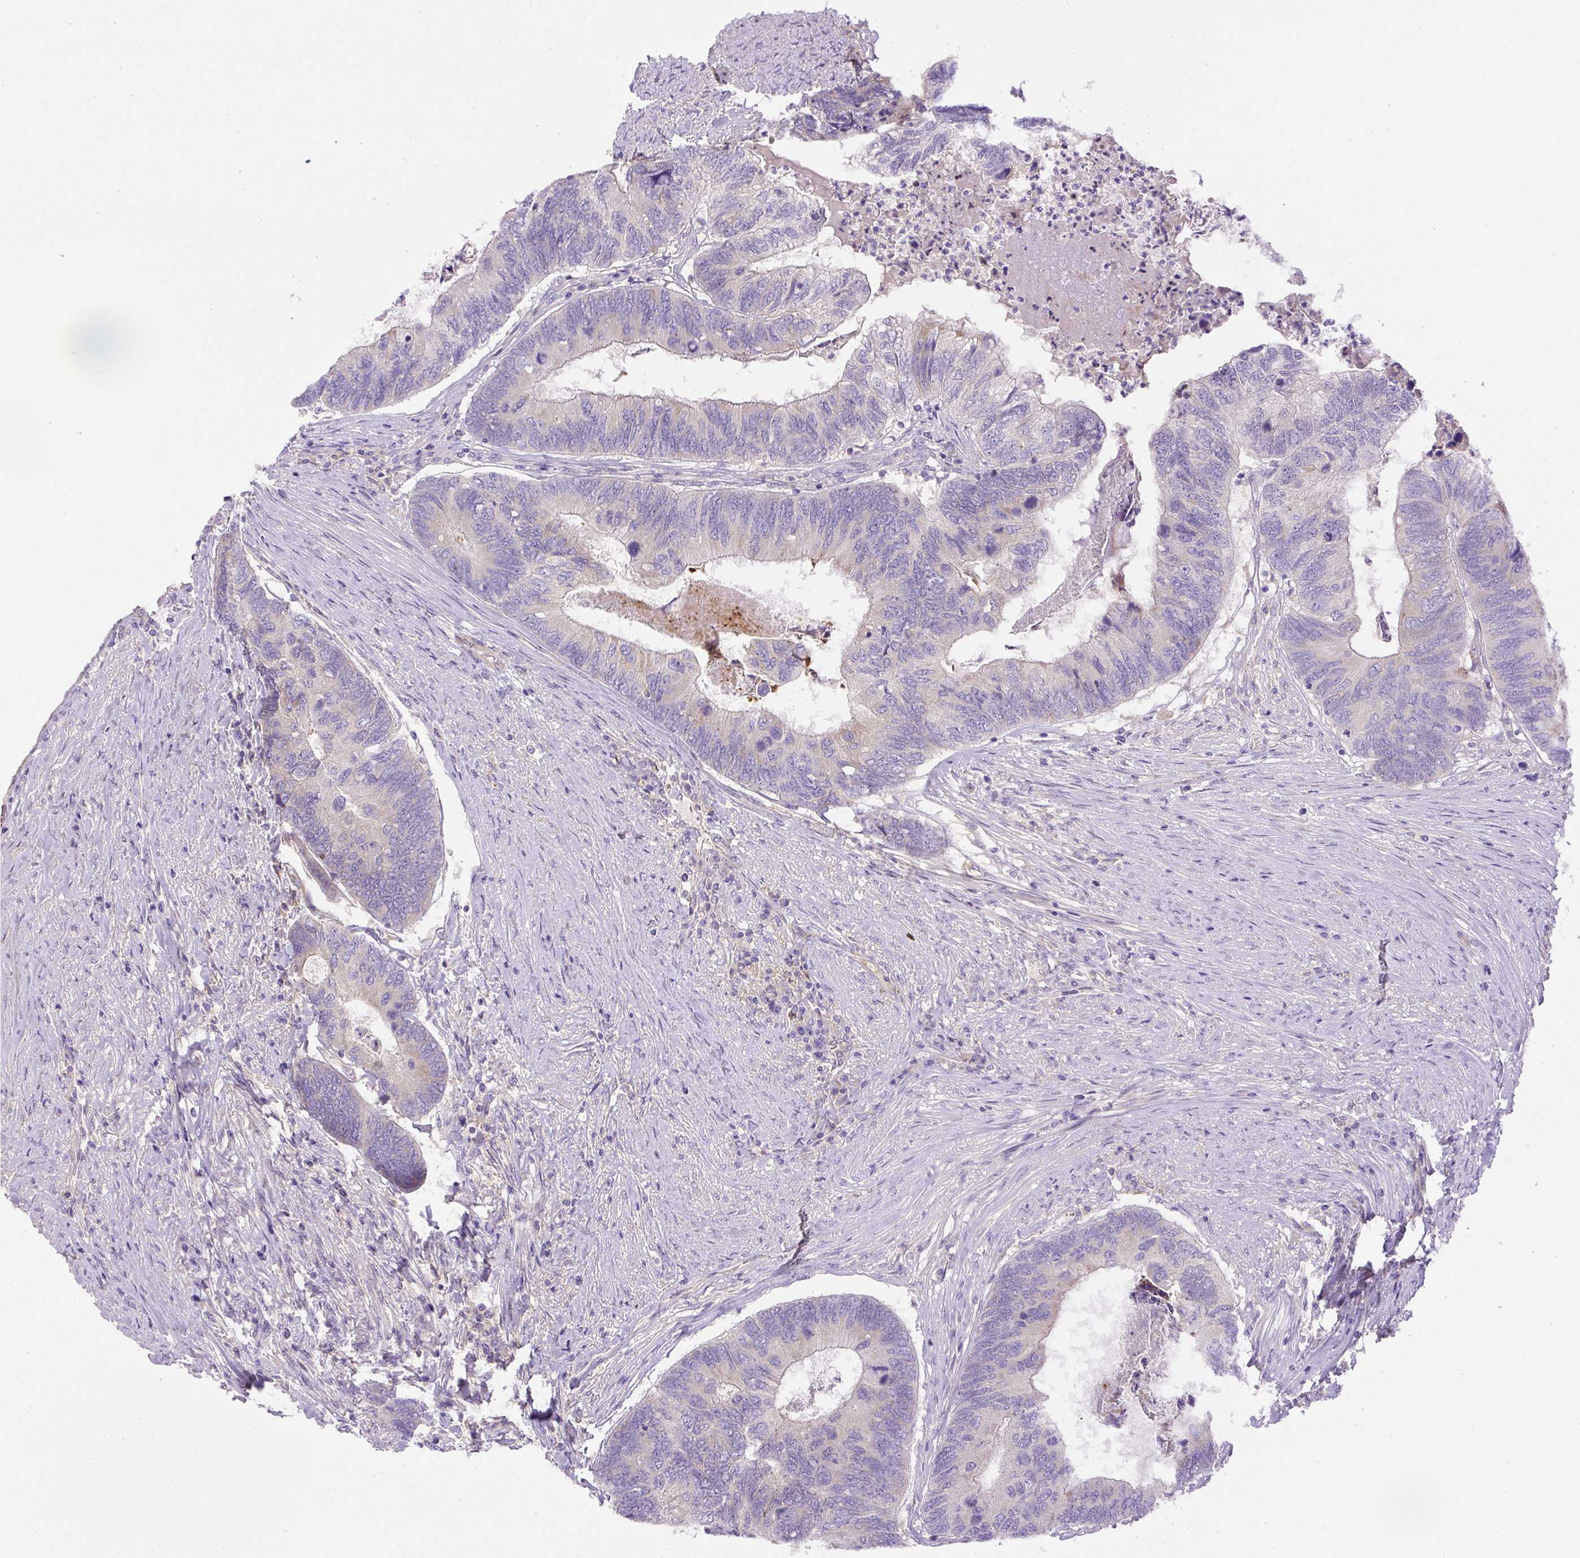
{"staining": {"intensity": "negative", "quantity": "none", "location": "none"}, "tissue": "colorectal cancer", "cell_type": "Tumor cells", "image_type": "cancer", "snomed": [{"axis": "morphology", "description": "Adenocarcinoma, NOS"}, {"axis": "topography", "description": "Colon"}], "caption": "Photomicrograph shows no significant protein staining in tumor cells of colorectal adenocarcinoma.", "gene": "DAPK1", "patient": {"sex": "female", "age": 67}}